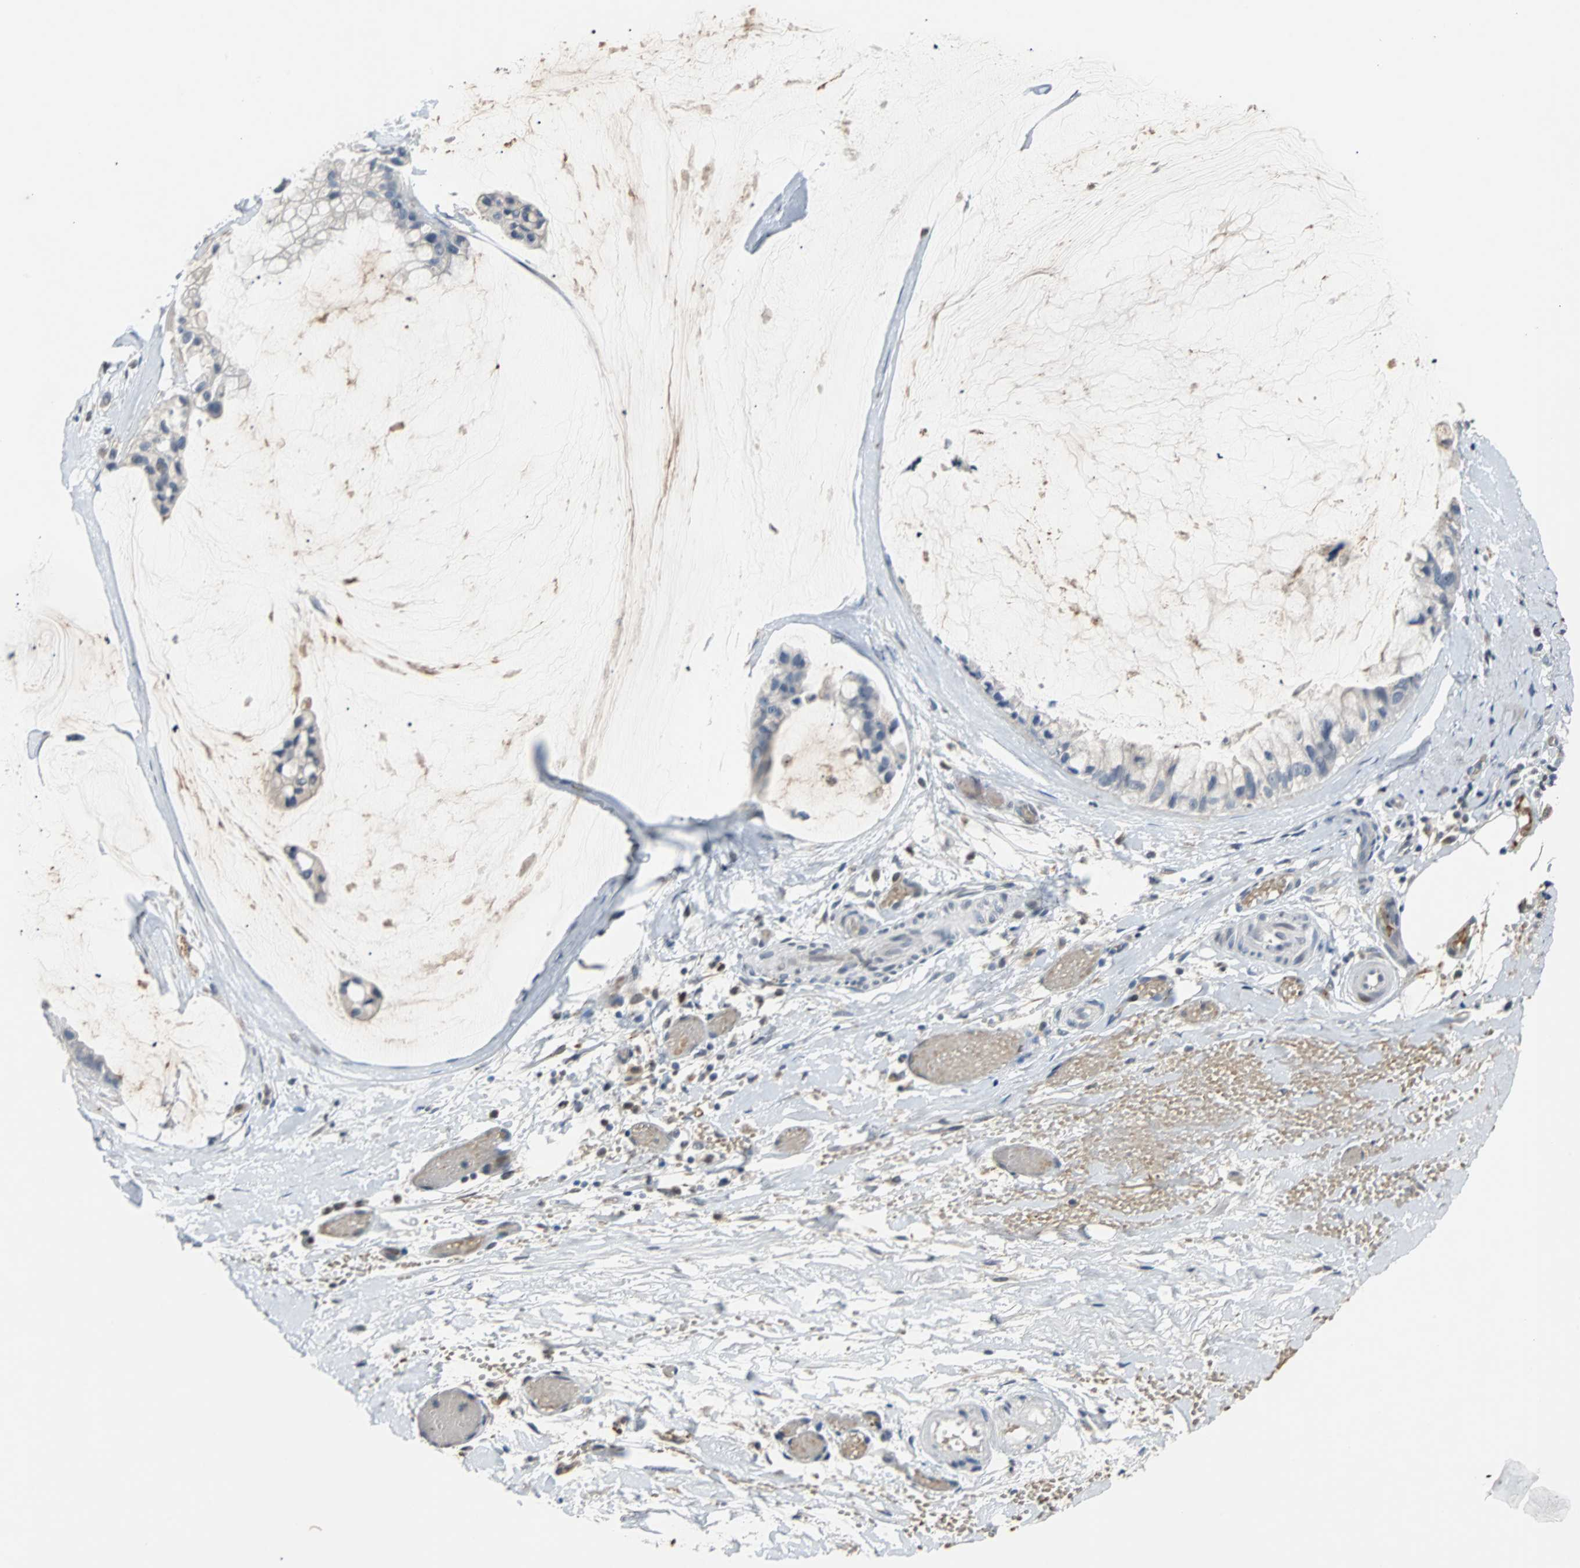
{"staining": {"intensity": "negative", "quantity": "none", "location": "none"}, "tissue": "ovarian cancer", "cell_type": "Tumor cells", "image_type": "cancer", "snomed": [{"axis": "morphology", "description": "Cystadenocarcinoma, mucinous, NOS"}, {"axis": "topography", "description": "Ovary"}], "caption": "Micrograph shows no protein staining in tumor cells of ovarian mucinous cystadenocarcinoma tissue.", "gene": "HLX", "patient": {"sex": "female", "age": 39}}